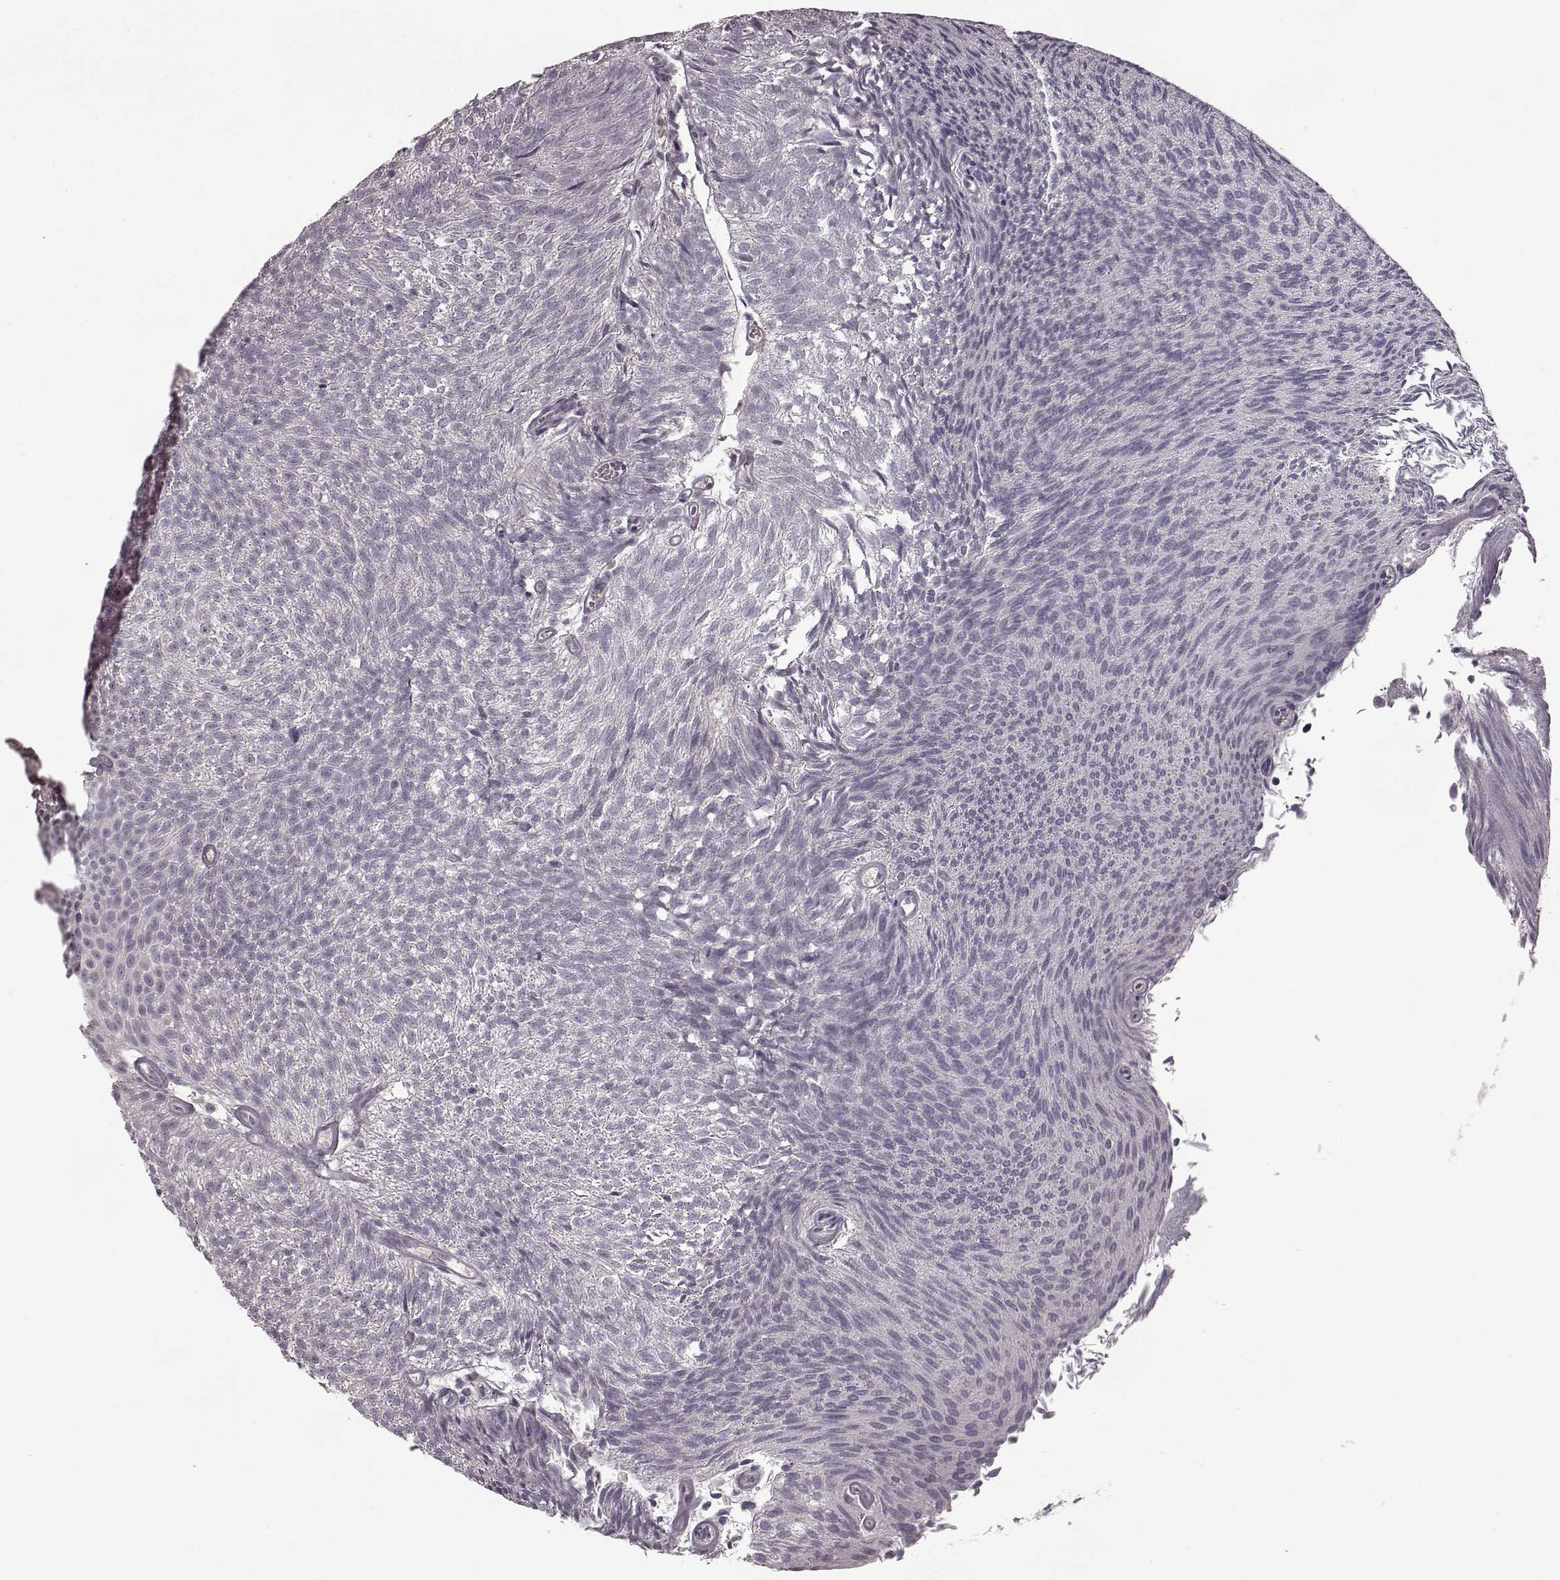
{"staining": {"intensity": "negative", "quantity": "none", "location": "none"}, "tissue": "urothelial cancer", "cell_type": "Tumor cells", "image_type": "cancer", "snomed": [{"axis": "morphology", "description": "Urothelial carcinoma, Low grade"}, {"axis": "topography", "description": "Urinary bladder"}], "caption": "This is an IHC image of human low-grade urothelial carcinoma. There is no expression in tumor cells.", "gene": "MIA", "patient": {"sex": "male", "age": 77}}